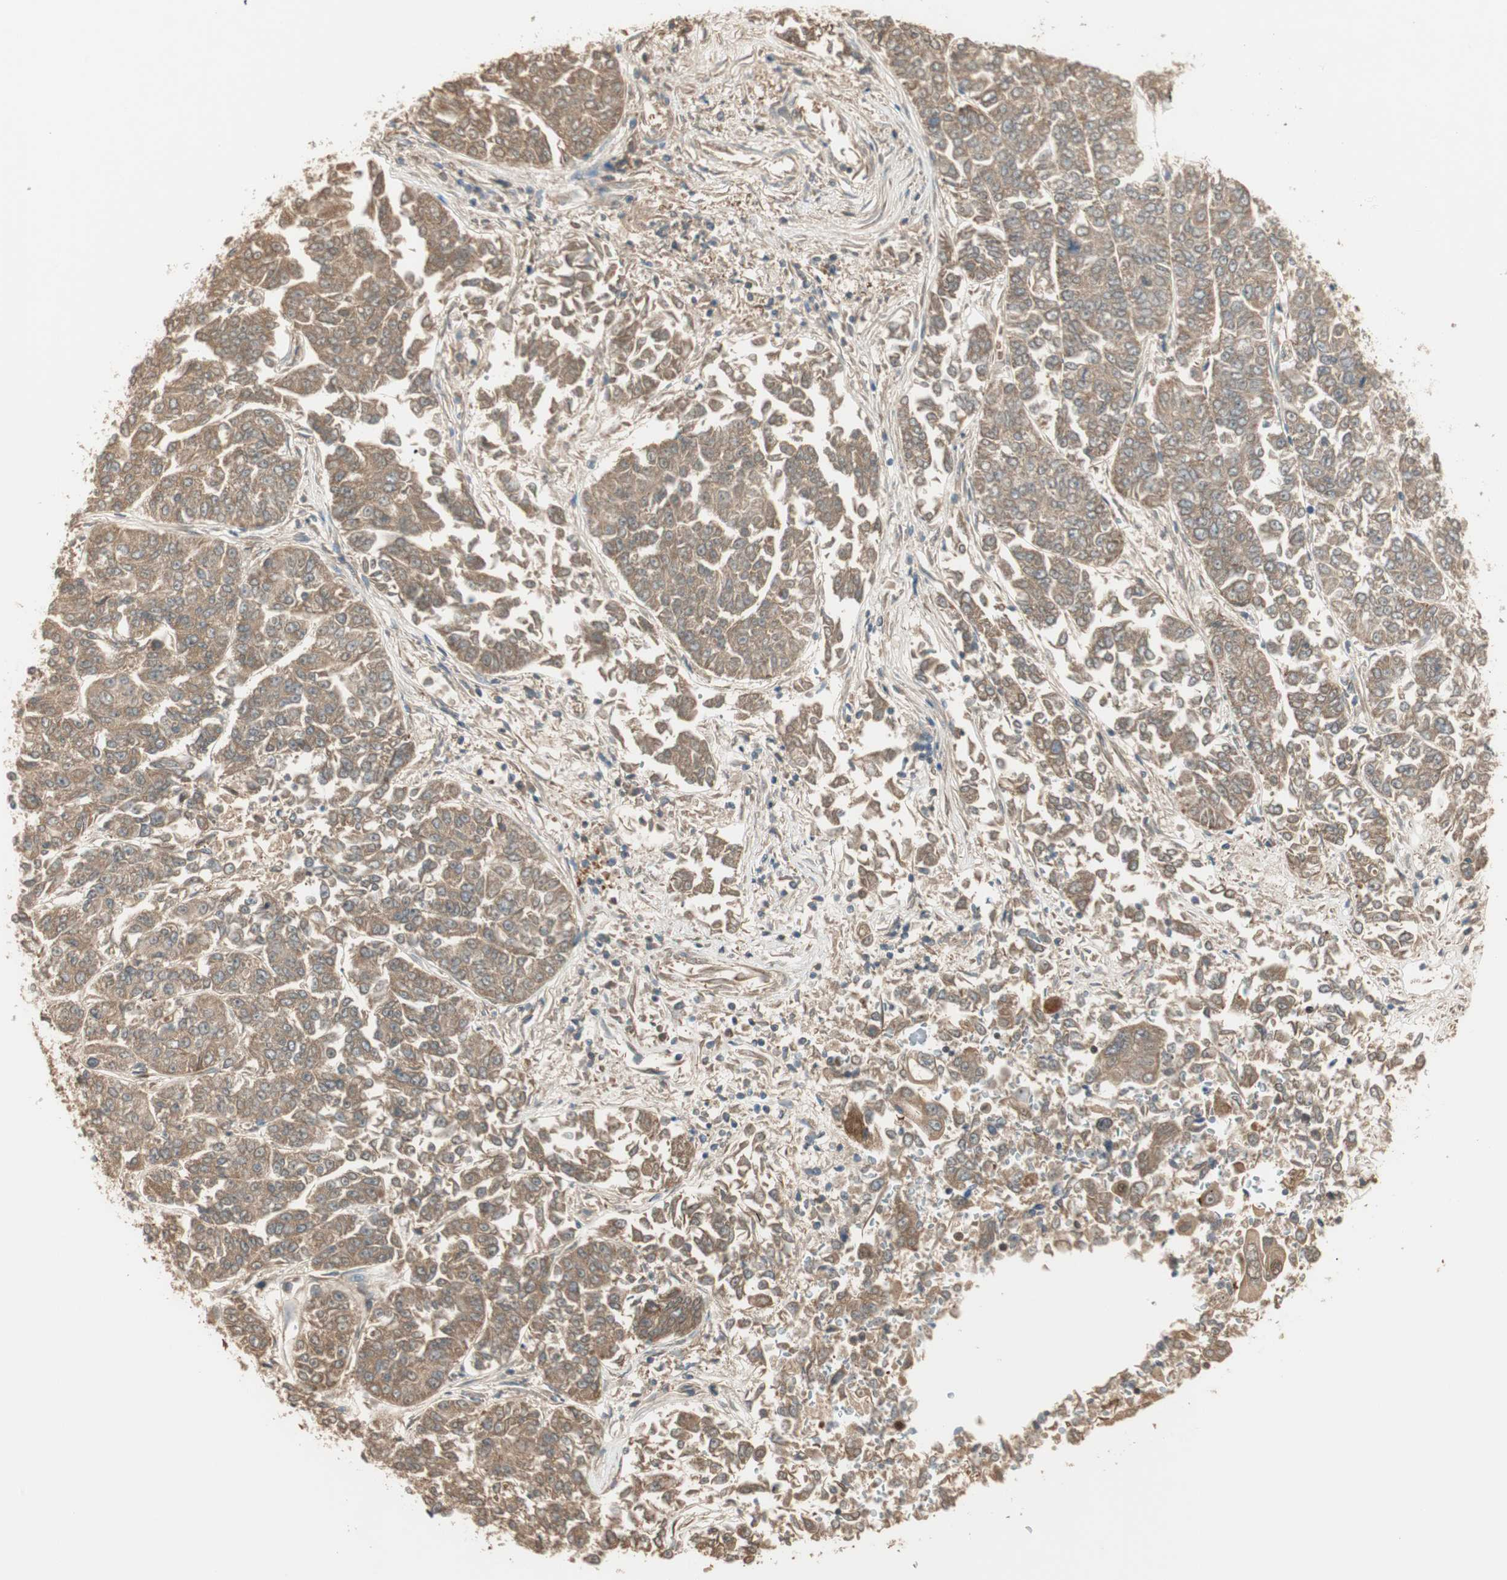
{"staining": {"intensity": "moderate", "quantity": ">75%", "location": "cytoplasmic/membranous"}, "tissue": "lung cancer", "cell_type": "Tumor cells", "image_type": "cancer", "snomed": [{"axis": "morphology", "description": "Adenocarcinoma, NOS"}, {"axis": "topography", "description": "Lung"}], "caption": "About >75% of tumor cells in human lung cancer show moderate cytoplasmic/membranous protein staining as visualized by brown immunohistochemical staining.", "gene": "ZNF443", "patient": {"sex": "male", "age": 84}}